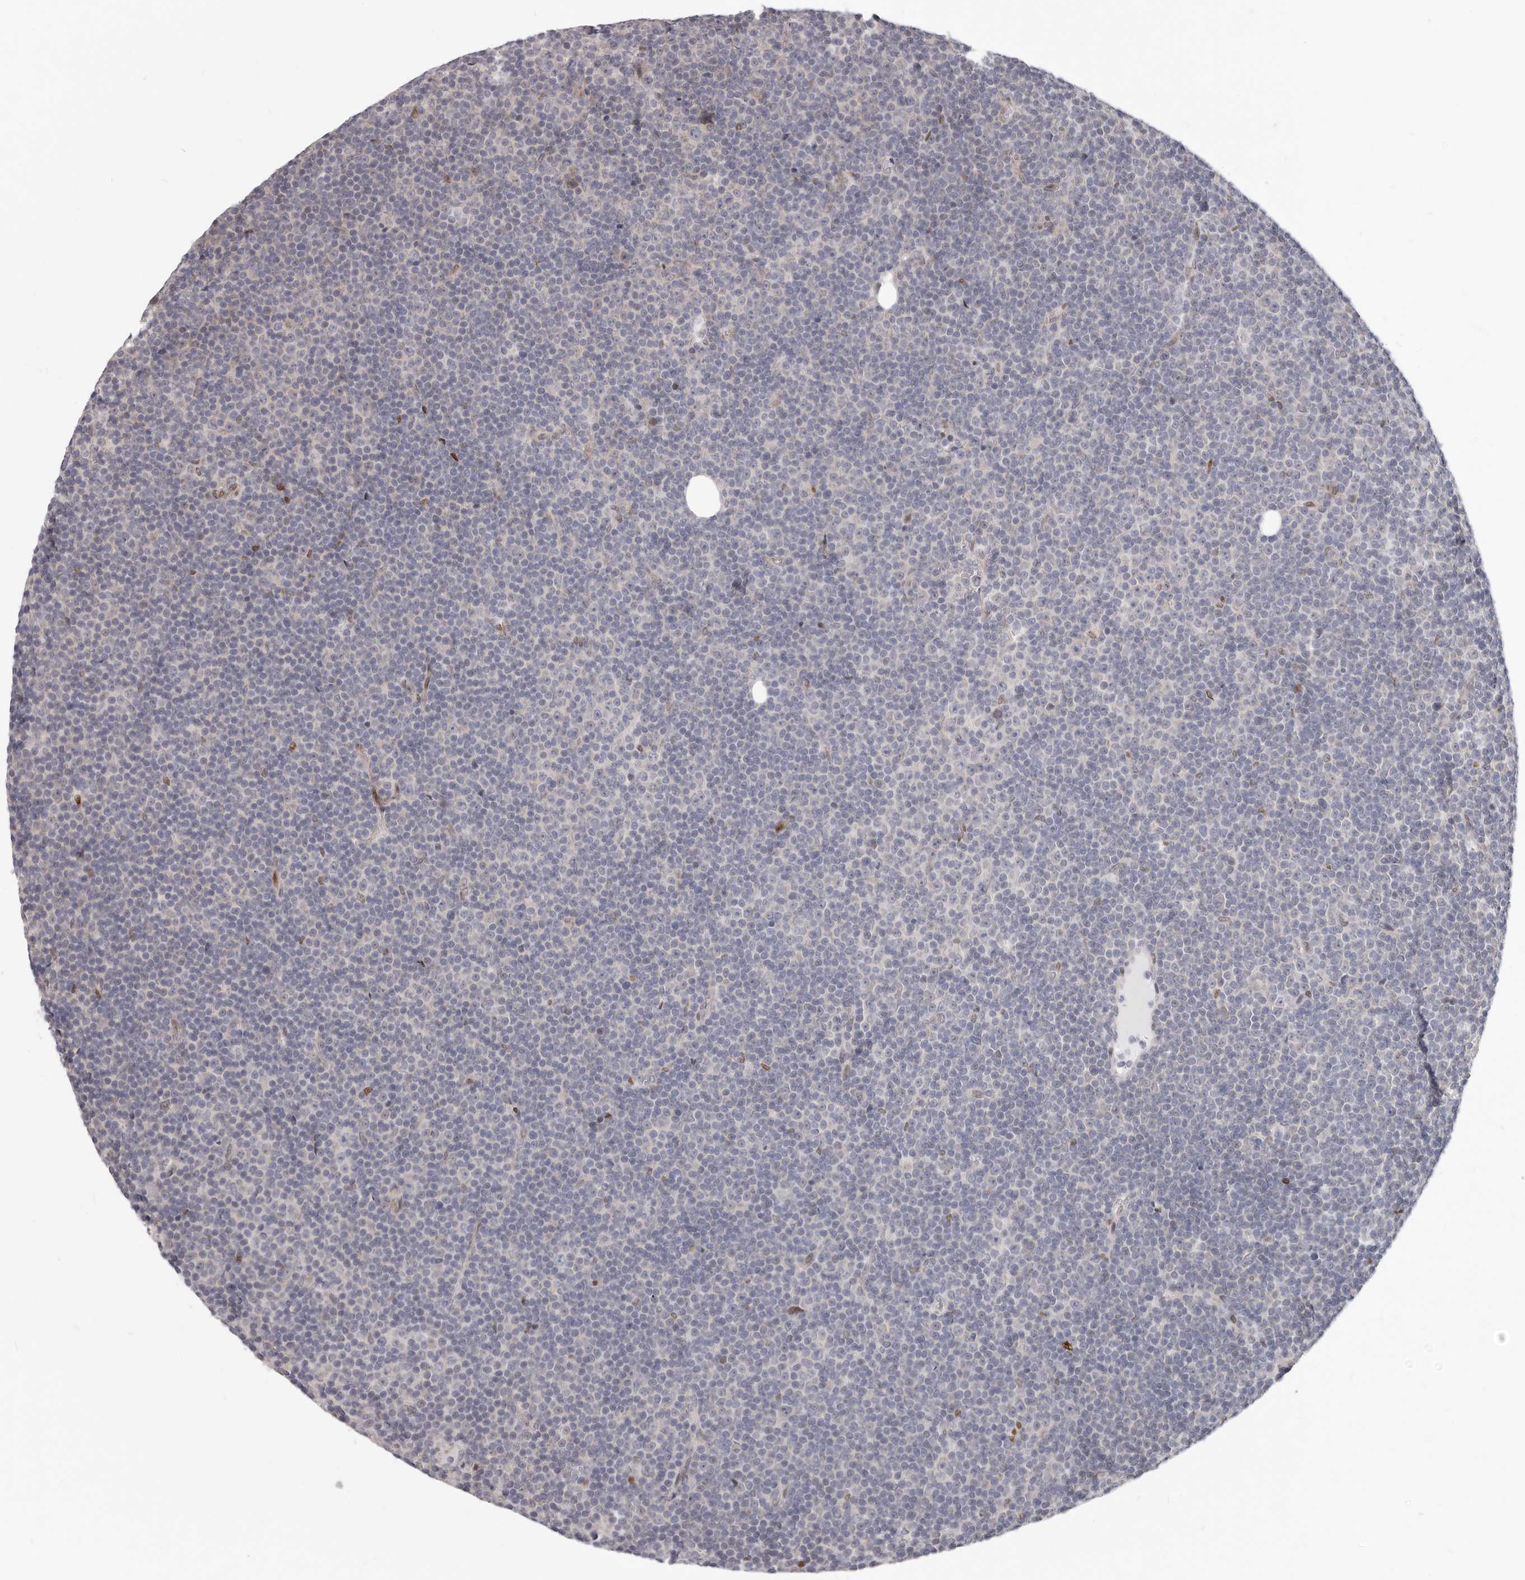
{"staining": {"intensity": "negative", "quantity": "none", "location": "none"}, "tissue": "lymphoma", "cell_type": "Tumor cells", "image_type": "cancer", "snomed": [{"axis": "morphology", "description": "Malignant lymphoma, non-Hodgkin's type, Low grade"}, {"axis": "topography", "description": "Lymph node"}], "caption": "Tumor cells are negative for brown protein staining in malignant lymphoma, non-Hodgkin's type (low-grade).", "gene": "SRP19", "patient": {"sex": "female", "age": 67}}